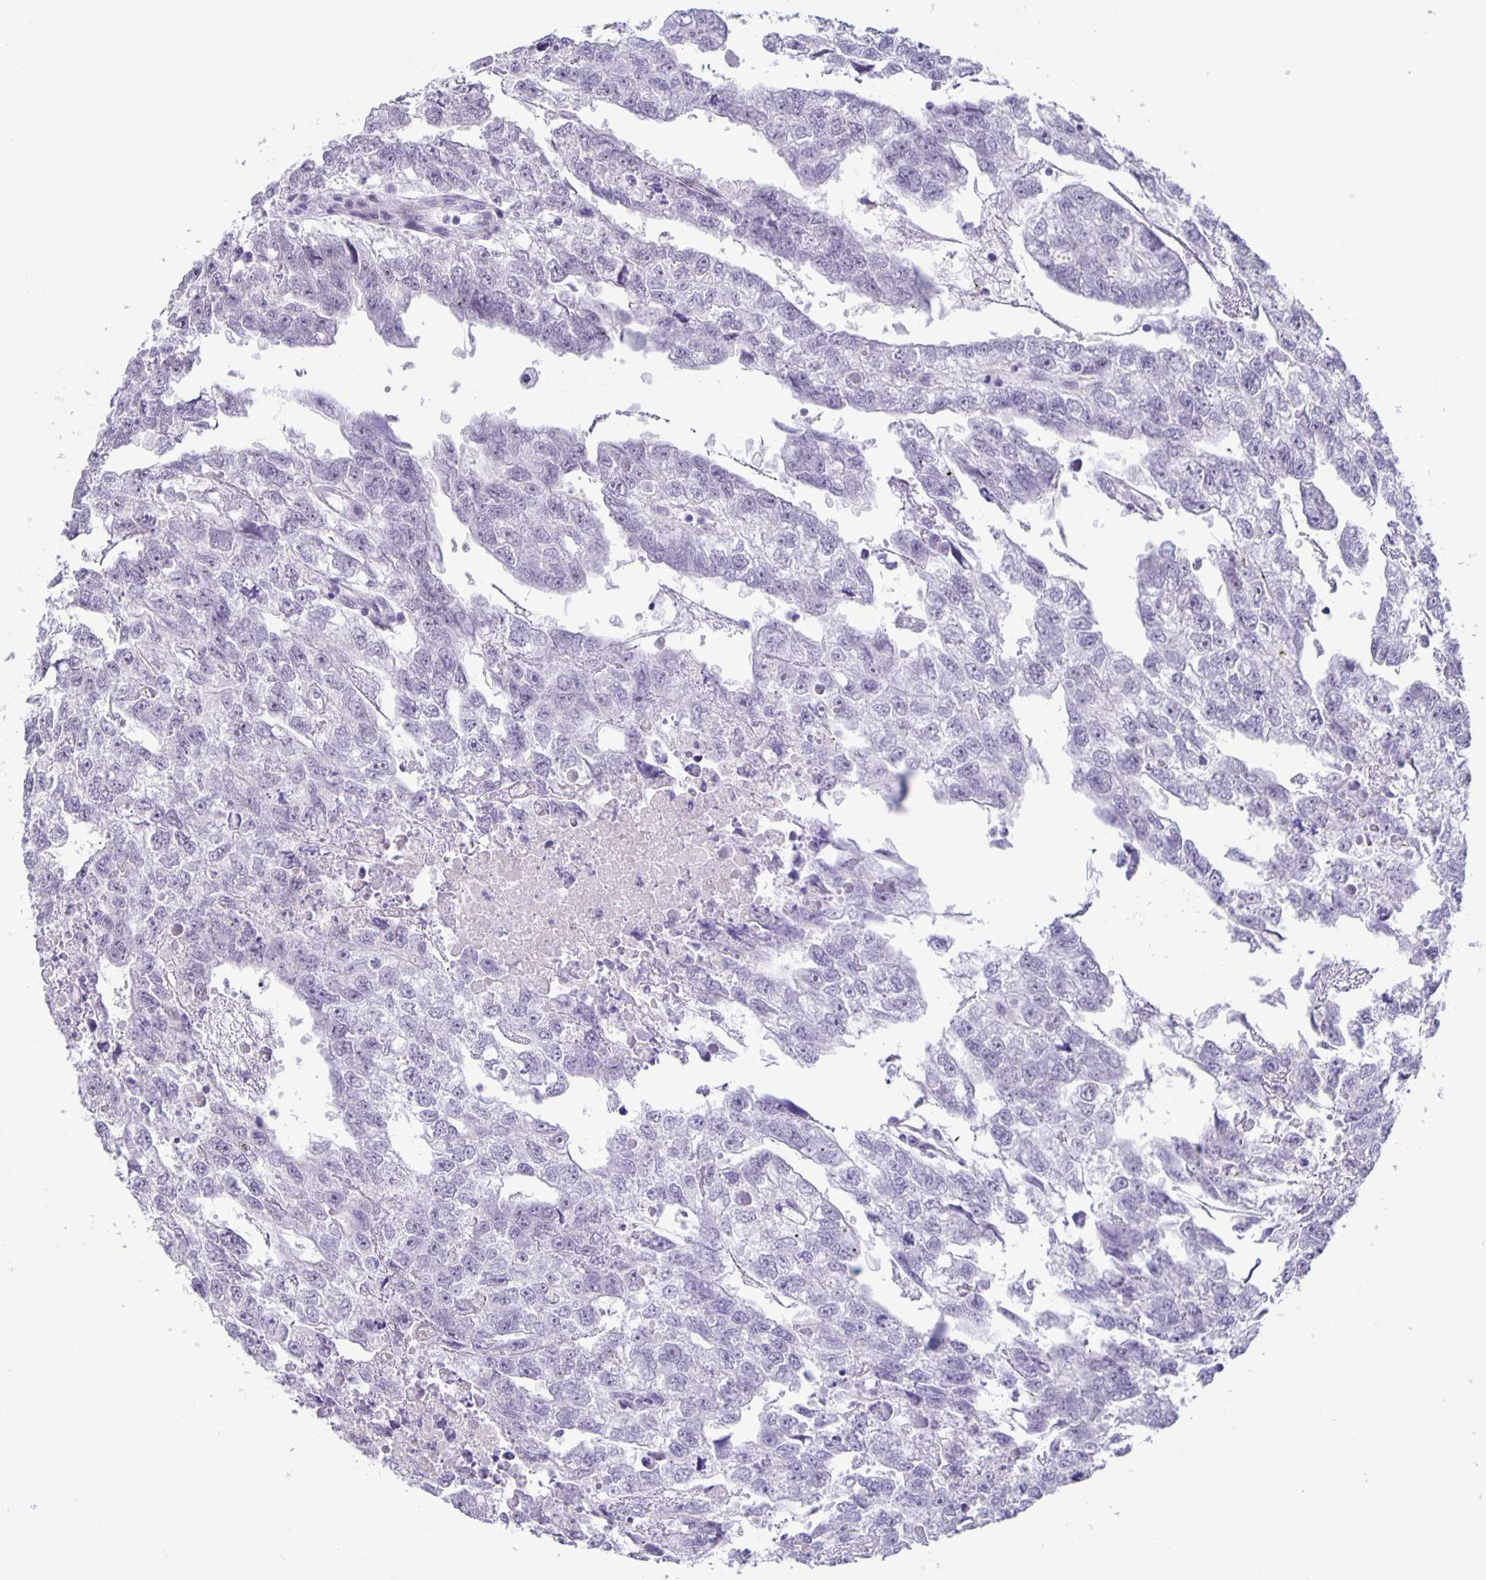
{"staining": {"intensity": "negative", "quantity": "none", "location": "none"}, "tissue": "testis cancer", "cell_type": "Tumor cells", "image_type": "cancer", "snomed": [{"axis": "morphology", "description": "Carcinoma, Embryonal, NOS"}, {"axis": "morphology", "description": "Teratoma, malignant, NOS"}, {"axis": "topography", "description": "Testis"}], "caption": "The photomicrograph shows no significant expression in tumor cells of testis cancer (embryonal carcinoma). (Immunohistochemistry (ihc), brightfield microscopy, high magnification).", "gene": "PHRF1", "patient": {"sex": "male", "age": 44}}